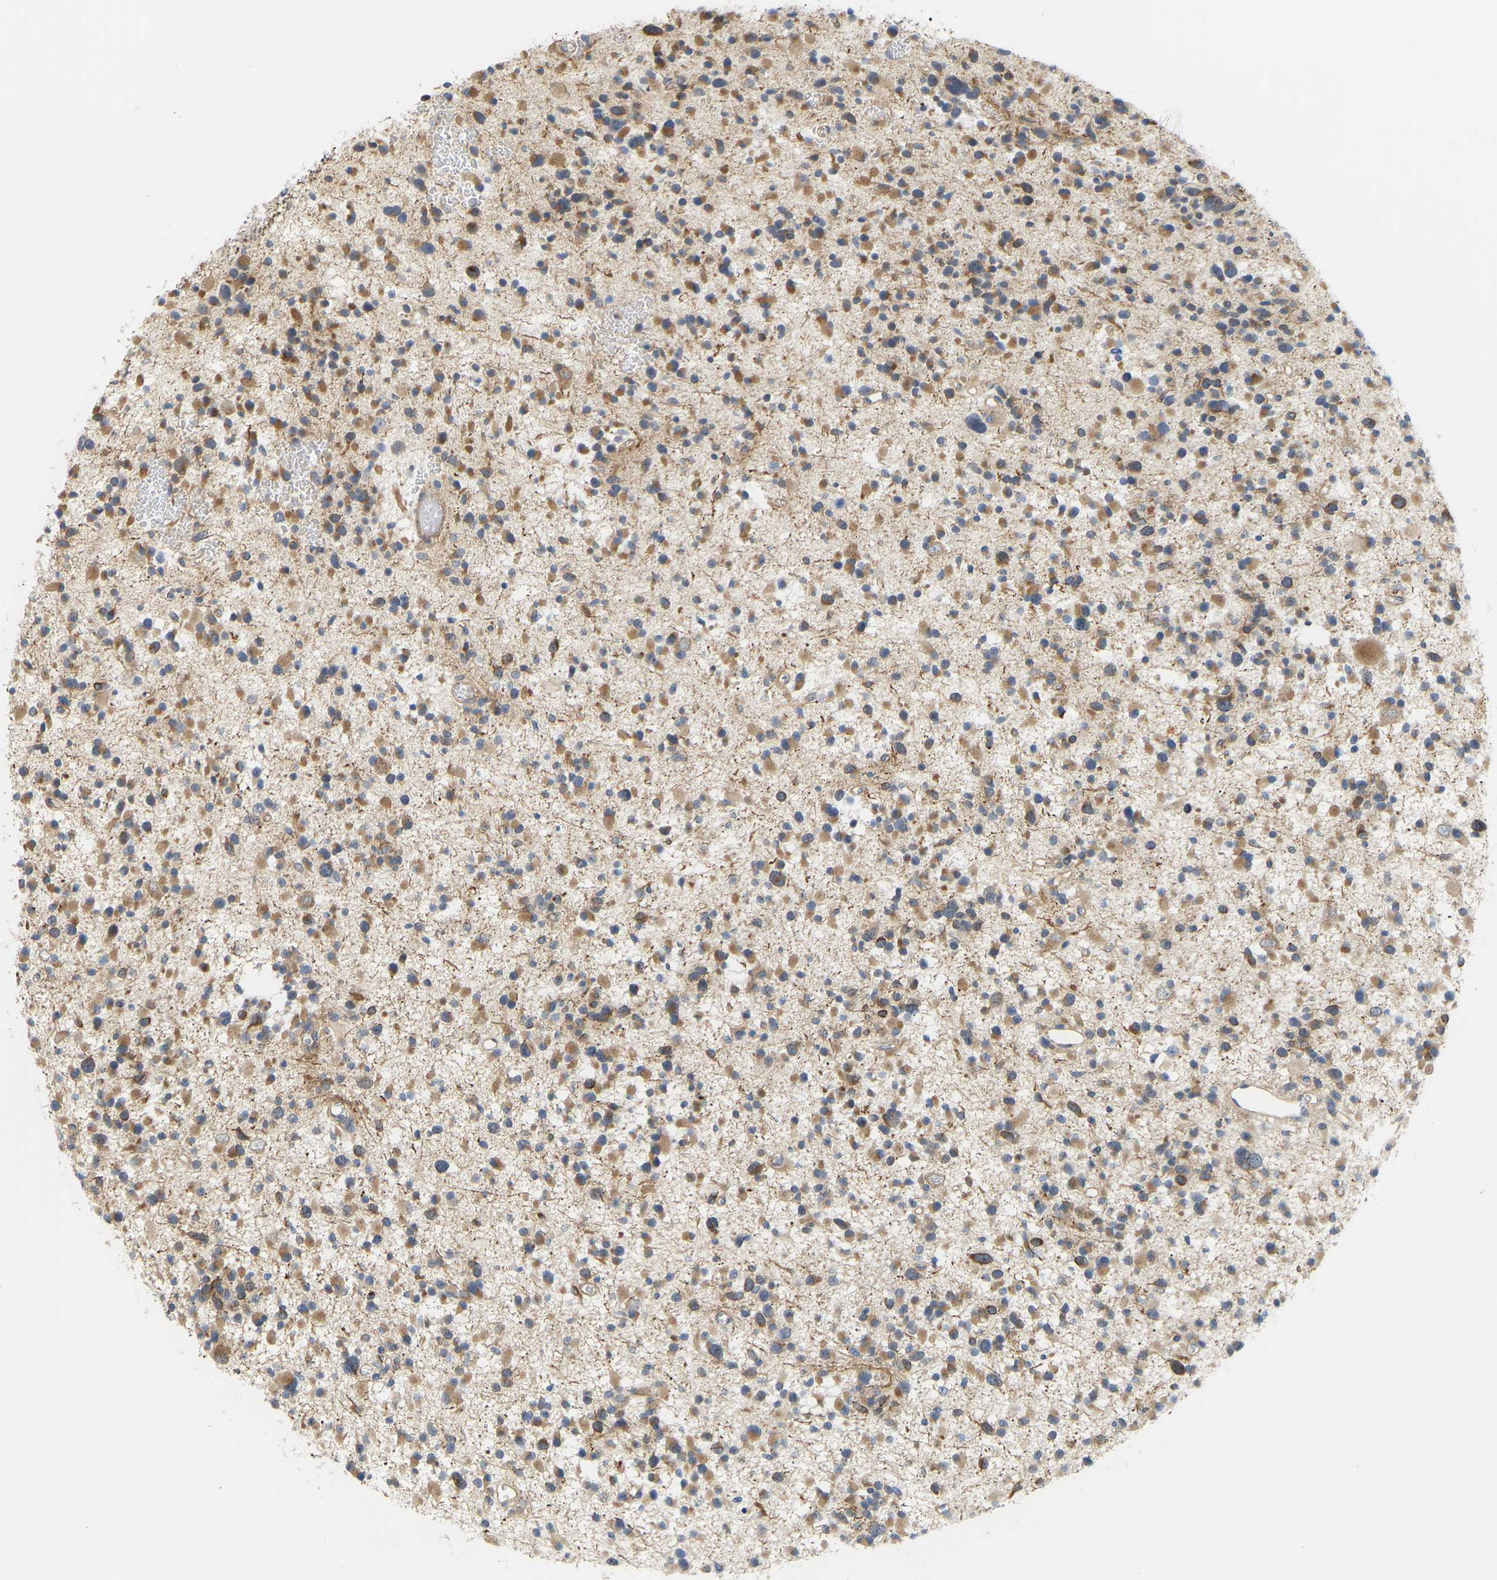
{"staining": {"intensity": "moderate", "quantity": ">75%", "location": "cytoplasmic/membranous"}, "tissue": "glioma", "cell_type": "Tumor cells", "image_type": "cancer", "snomed": [{"axis": "morphology", "description": "Glioma, malignant, Low grade"}, {"axis": "topography", "description": "Brain"}], "caption": "Glioma was stained to show a protein in brown. There is medium levels of moderate cytoplasmic/membranous expression in about >75% of tumor cells. (Brightfield microscopy of DAB IHC at high magnification).", "gene": "BEND3", "patient": {"sex": "female", "age": 22}}